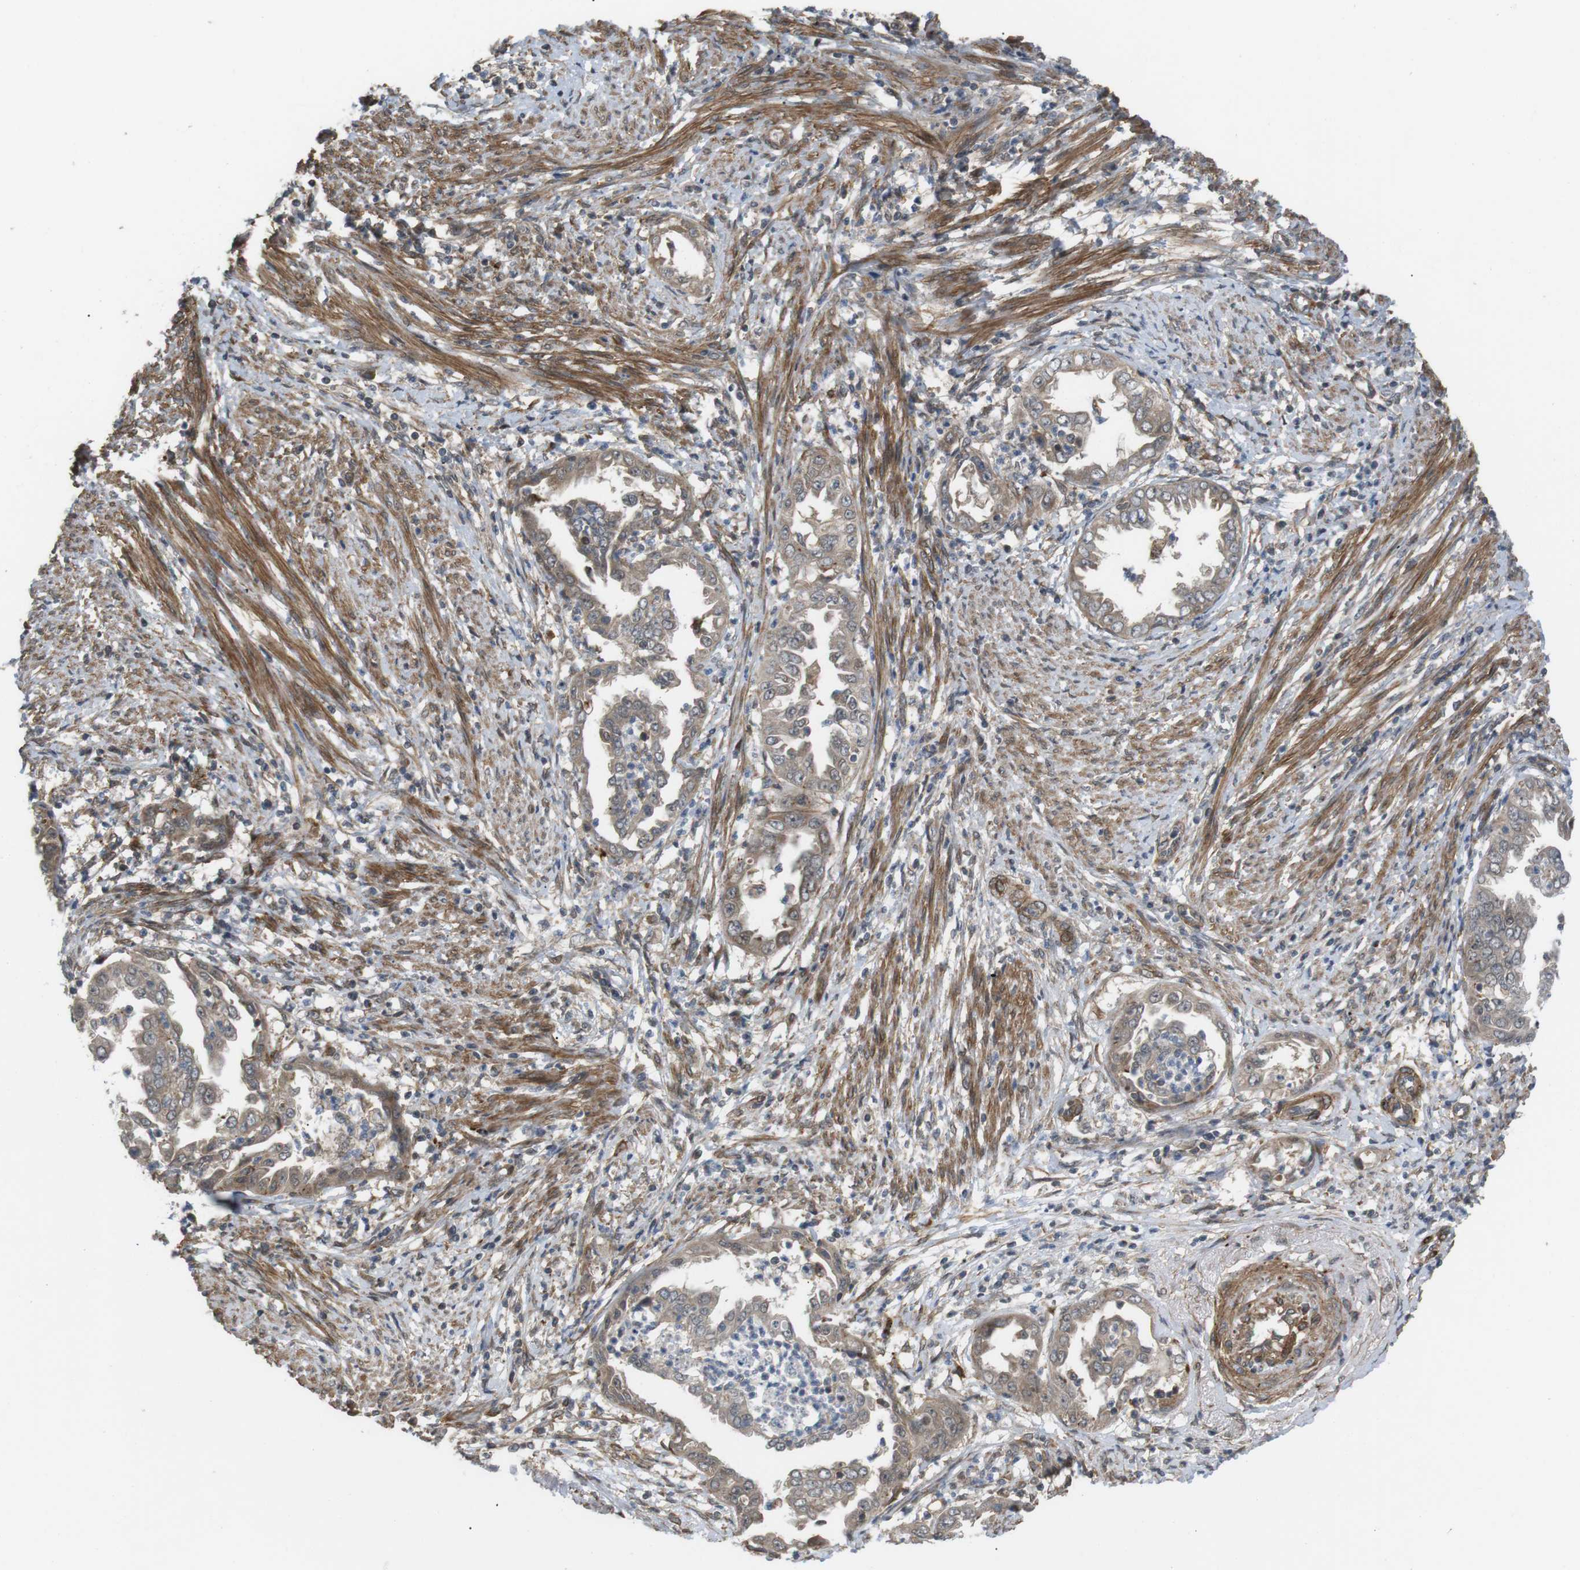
{"staining": {"intensity": "weak", "quantity": ">75%", "location": "cytoplasmic/membranous"}, "tissue": "endometrial cancer", "cell_type": "Tumor cells", "image_type": "cancer", "snomed": [{"axis": "morphology", "description": "Adenocarcinoma, NOS"}, {"axis": "topography", "description": "Endometrium"}], "caption": "Immunohistochemical staining of endometrial adenocarcinoma exhibits weak cytoplasmic/membranous protein staining in about >75% of tumor cells.", "gene": "KANK2", "patient": {"sex": "female", "age": 85}}